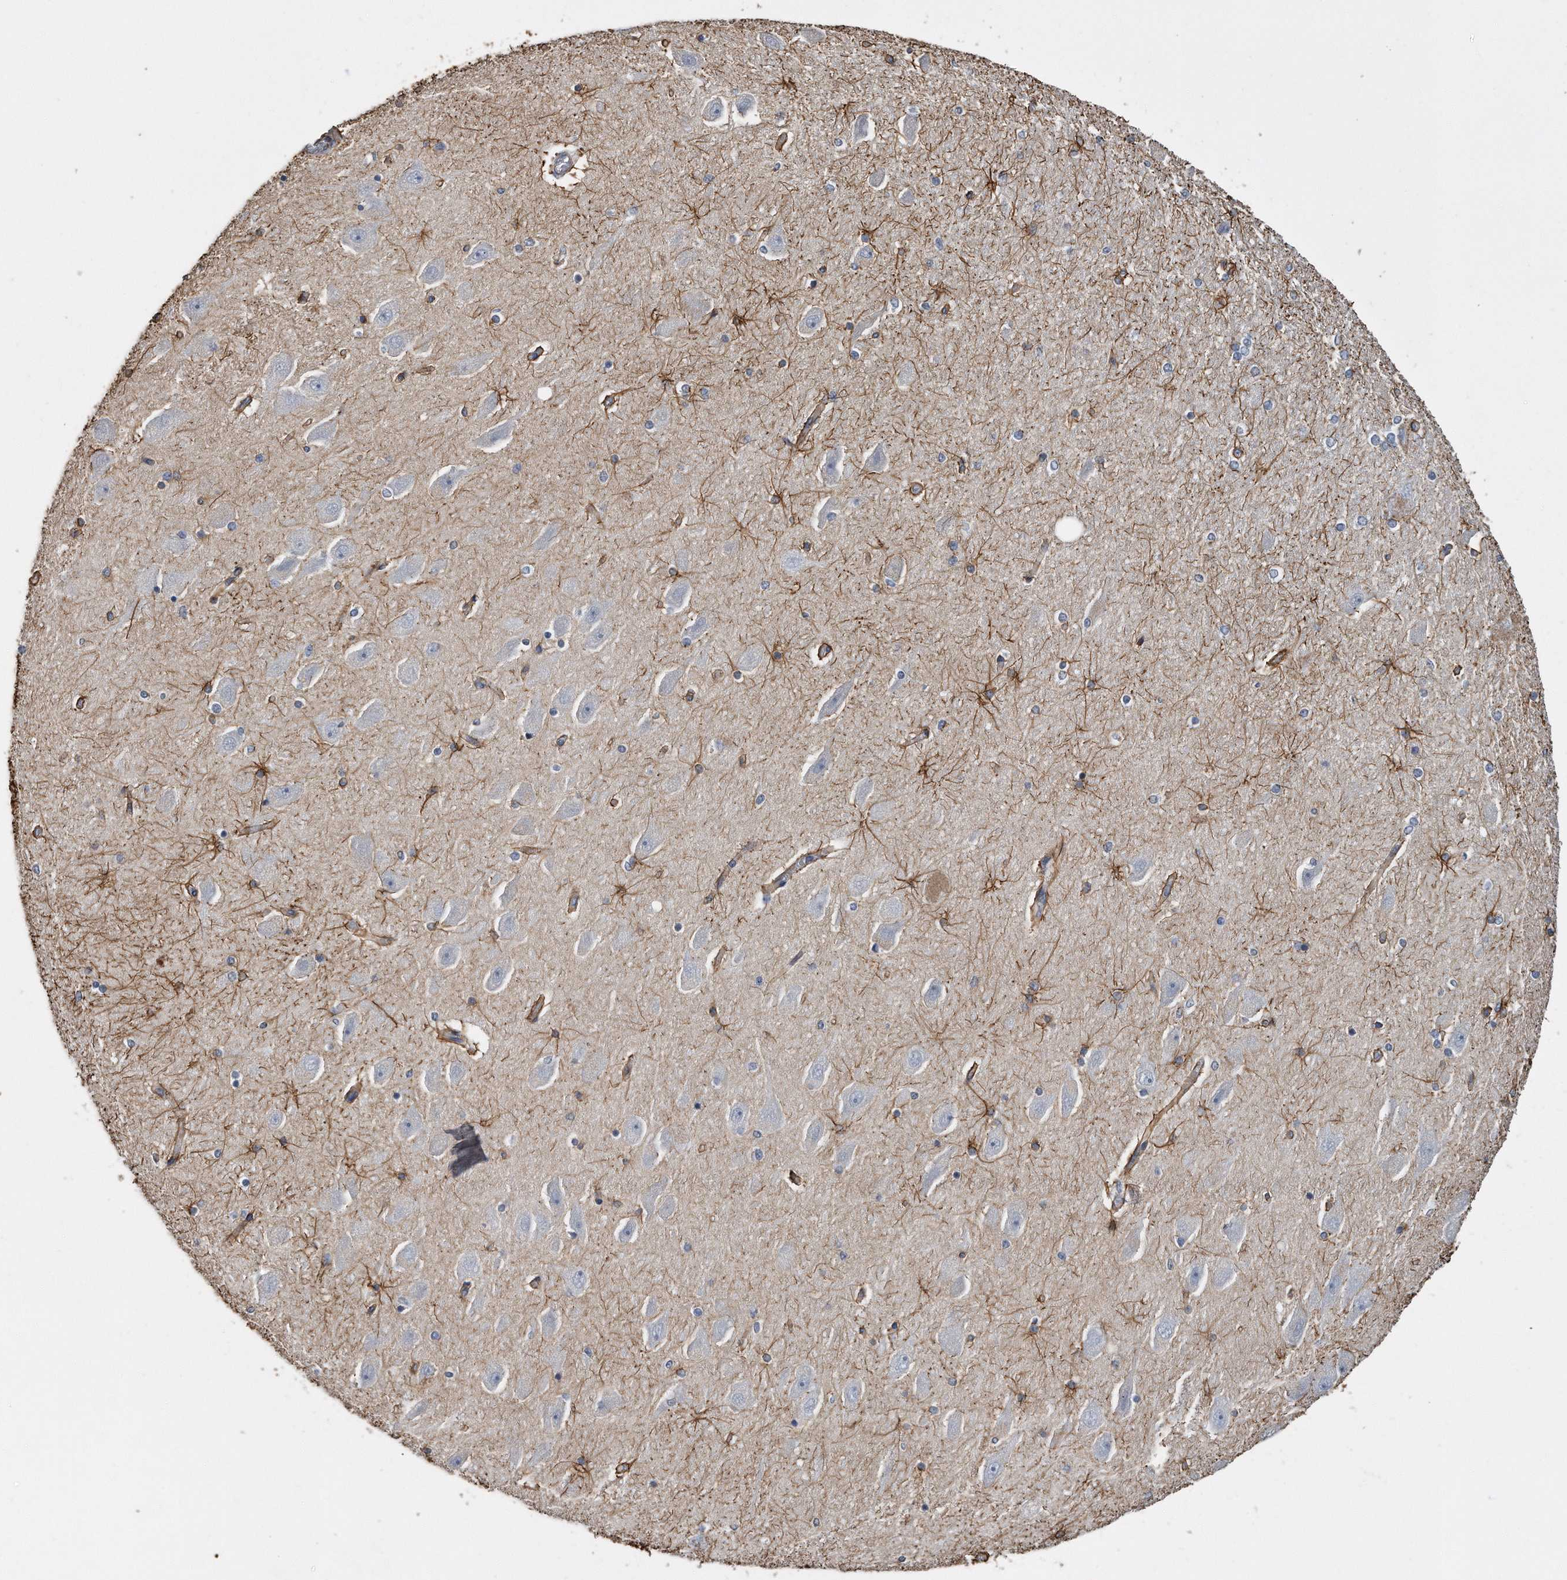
{"staining": {"intensity": "moderate", "quantity": "<25%", "location": "cytoplasmic/membranous"}, "tissue": "hippocampus", "cell_type": "Glial cells", "image_type": "normal", "snomed": [{"axis": "morphology", "description": "Normal tissue, NOS"}, {"axis": "topography", "description": "Hippocampus"}], "caption": "A brown stain highlights moderate cytoplasmic/membranous staining of a protein in glial cells of benign human hippocampus. The protein is stained brown, and the nuclei are stained in blue (DAB (3,3'-diaminobenzidine) IHC with brightfield microscopy, high magnification).", "gene": "GPC1", "patient": {"sex": "female", "age": 54}}